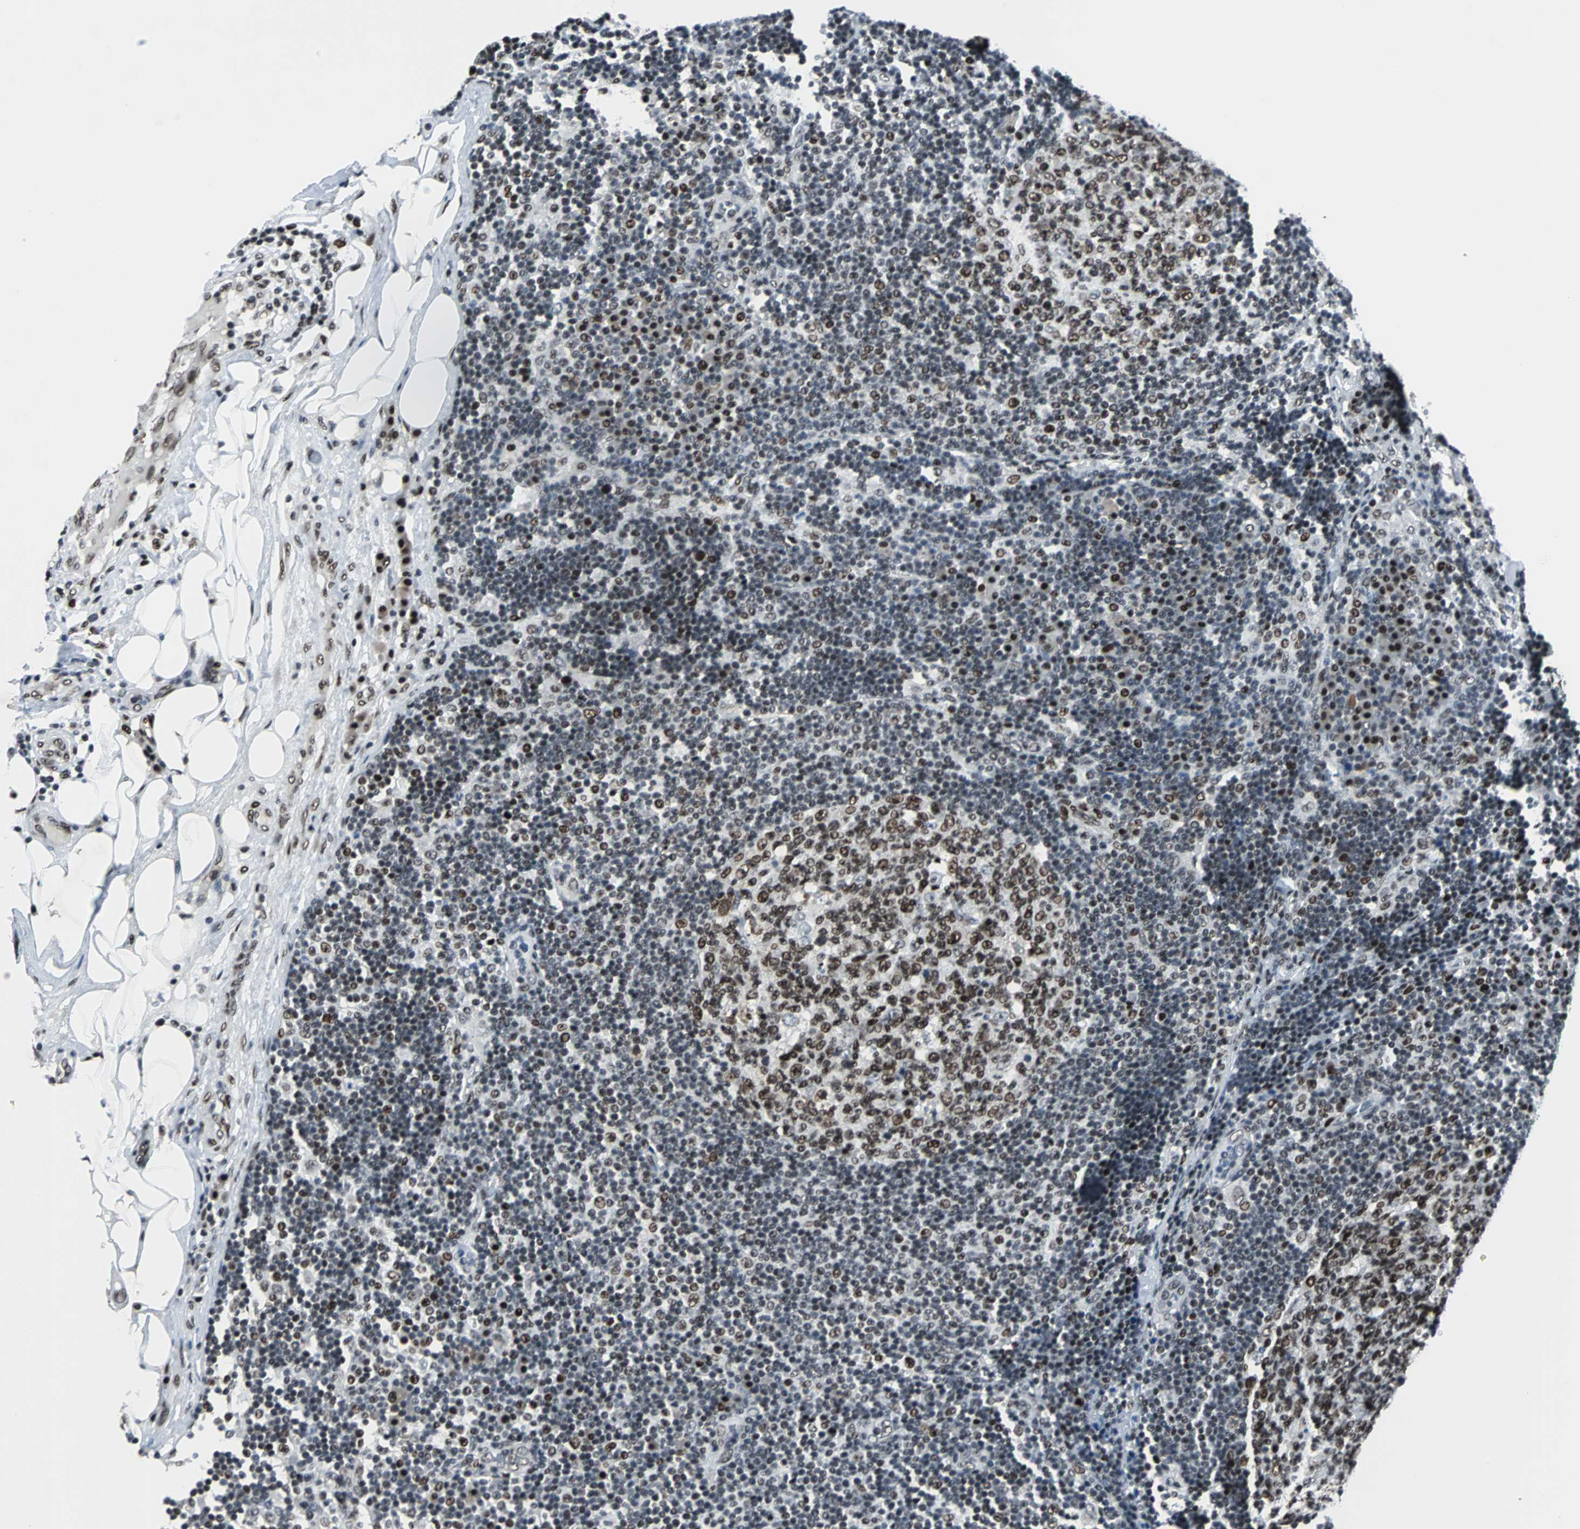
{"staining": {"intensity": "strong", "quantity": ">75%", "location": "nuclear"}, "tissue": "lymph node", "cell_type": "Germinal center cells", "image_type": "normal", "snomed": [{"axis": "morphology", "description": "Normal tissue, NOS"}, {"axis": "morphology", "description": "Squamous cell carcinoma, metastatic, NOS"}, {"axis": "topography", "description": "Lymph node"}], "caption": "This image shows immunohistochemistry (IHC) staining of normal lymph node, with high strong nuclear positivity in about >75% of germinal center cells.", "gene": "MEF2D", "patient": {"sex": "female", "age": 53}}